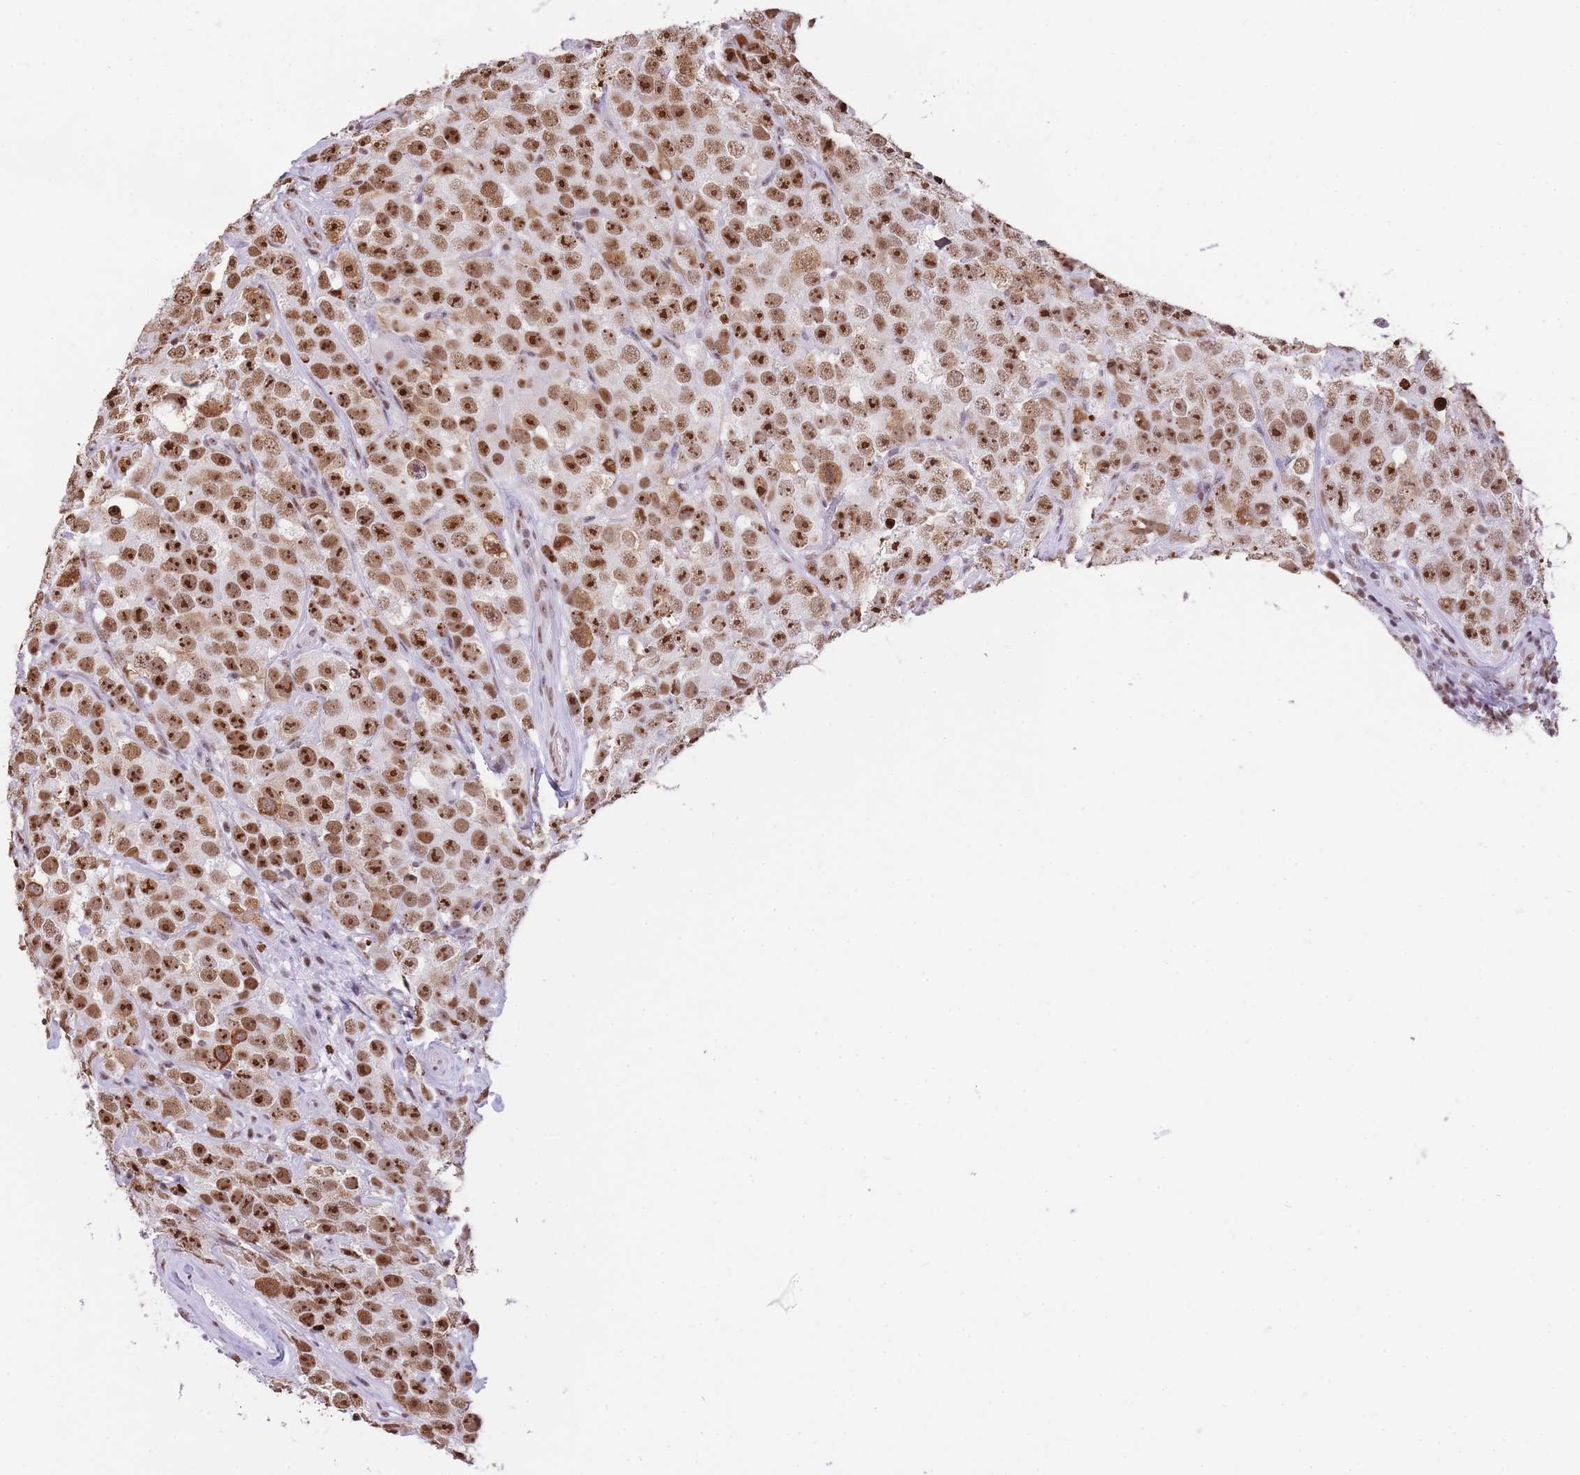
{"staining": {"intensity": "strong", "quantity": ">75%", "location": "nuclear"}, "tissue": "testis cancer", "cell_type": "Tumor cells", "image_type": "cancer", "snomed": [{"axis": "morphology", "description": "Seminoma, NOS"}, {"axis": "topography", "description": "Testis"}], "caption": "Immunohistochemical staining of human testis cancer demonstrates high levels of strong nuclear protein expression in about >75% of tumor cells.", "gene": "EVC2", "patient": {"sex": "male", "age": 28}}